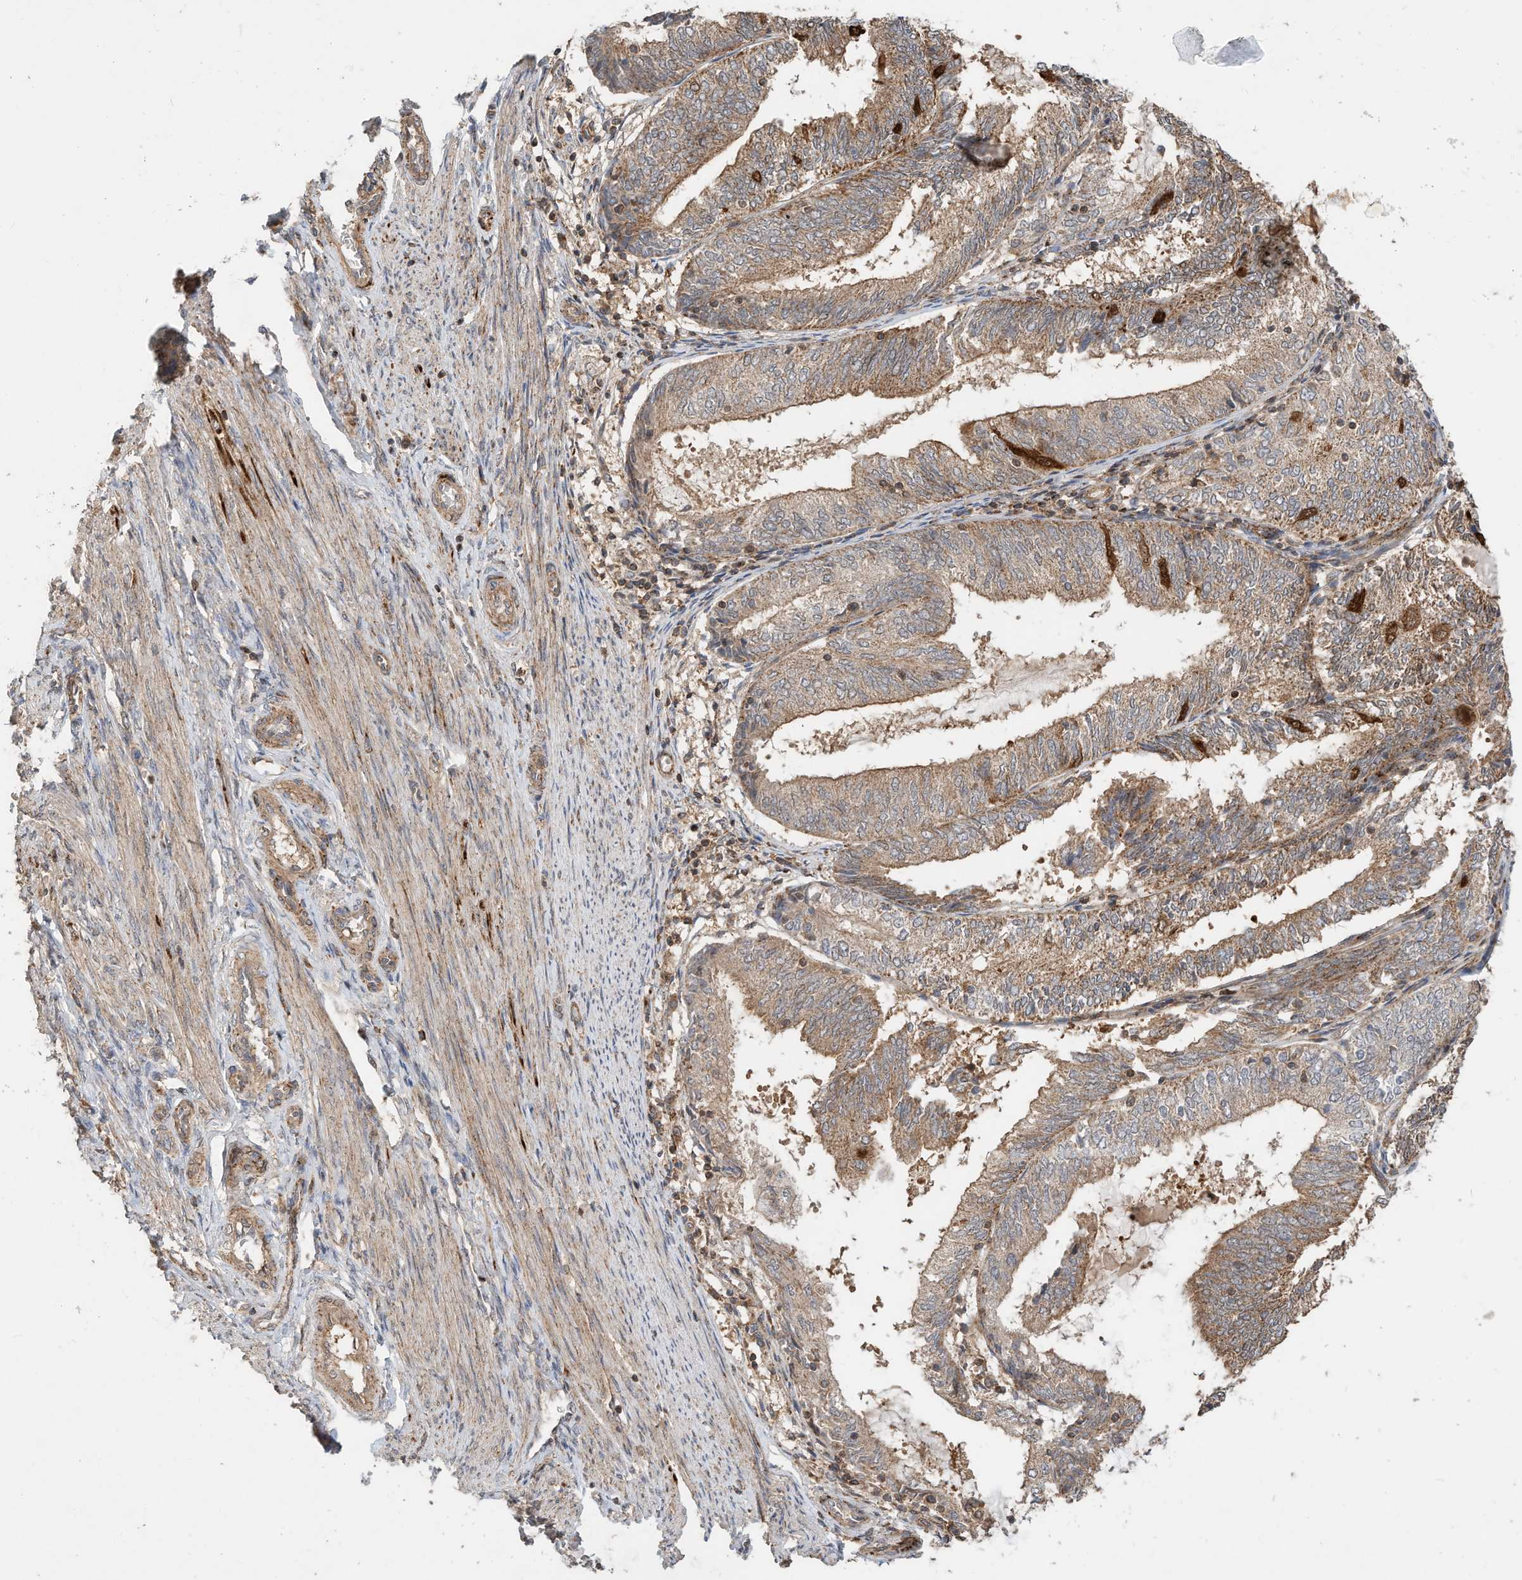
{"staining": {"intensity": "moderate", "quantity": ">75%", "location": "cytoplasmic/membranous"}, "tissue": "endometrial cancer", "cell_type": "Tumor cells", "image_type": "cancer", "snomed": [{"axis": "morphology", "description": "Adenocarcinoma, NOS"}, {"axis": "topography", "description": "Endometrium"}], "caption": "Adenocarcinoma (endometrial) stained for a protein (brown) exhibits moderate cytoplasmic/membranous positive expression in about >75% of tumor cells.", "gene": "CPAMD8", "patient": {"sex": "female", "age": 81}}